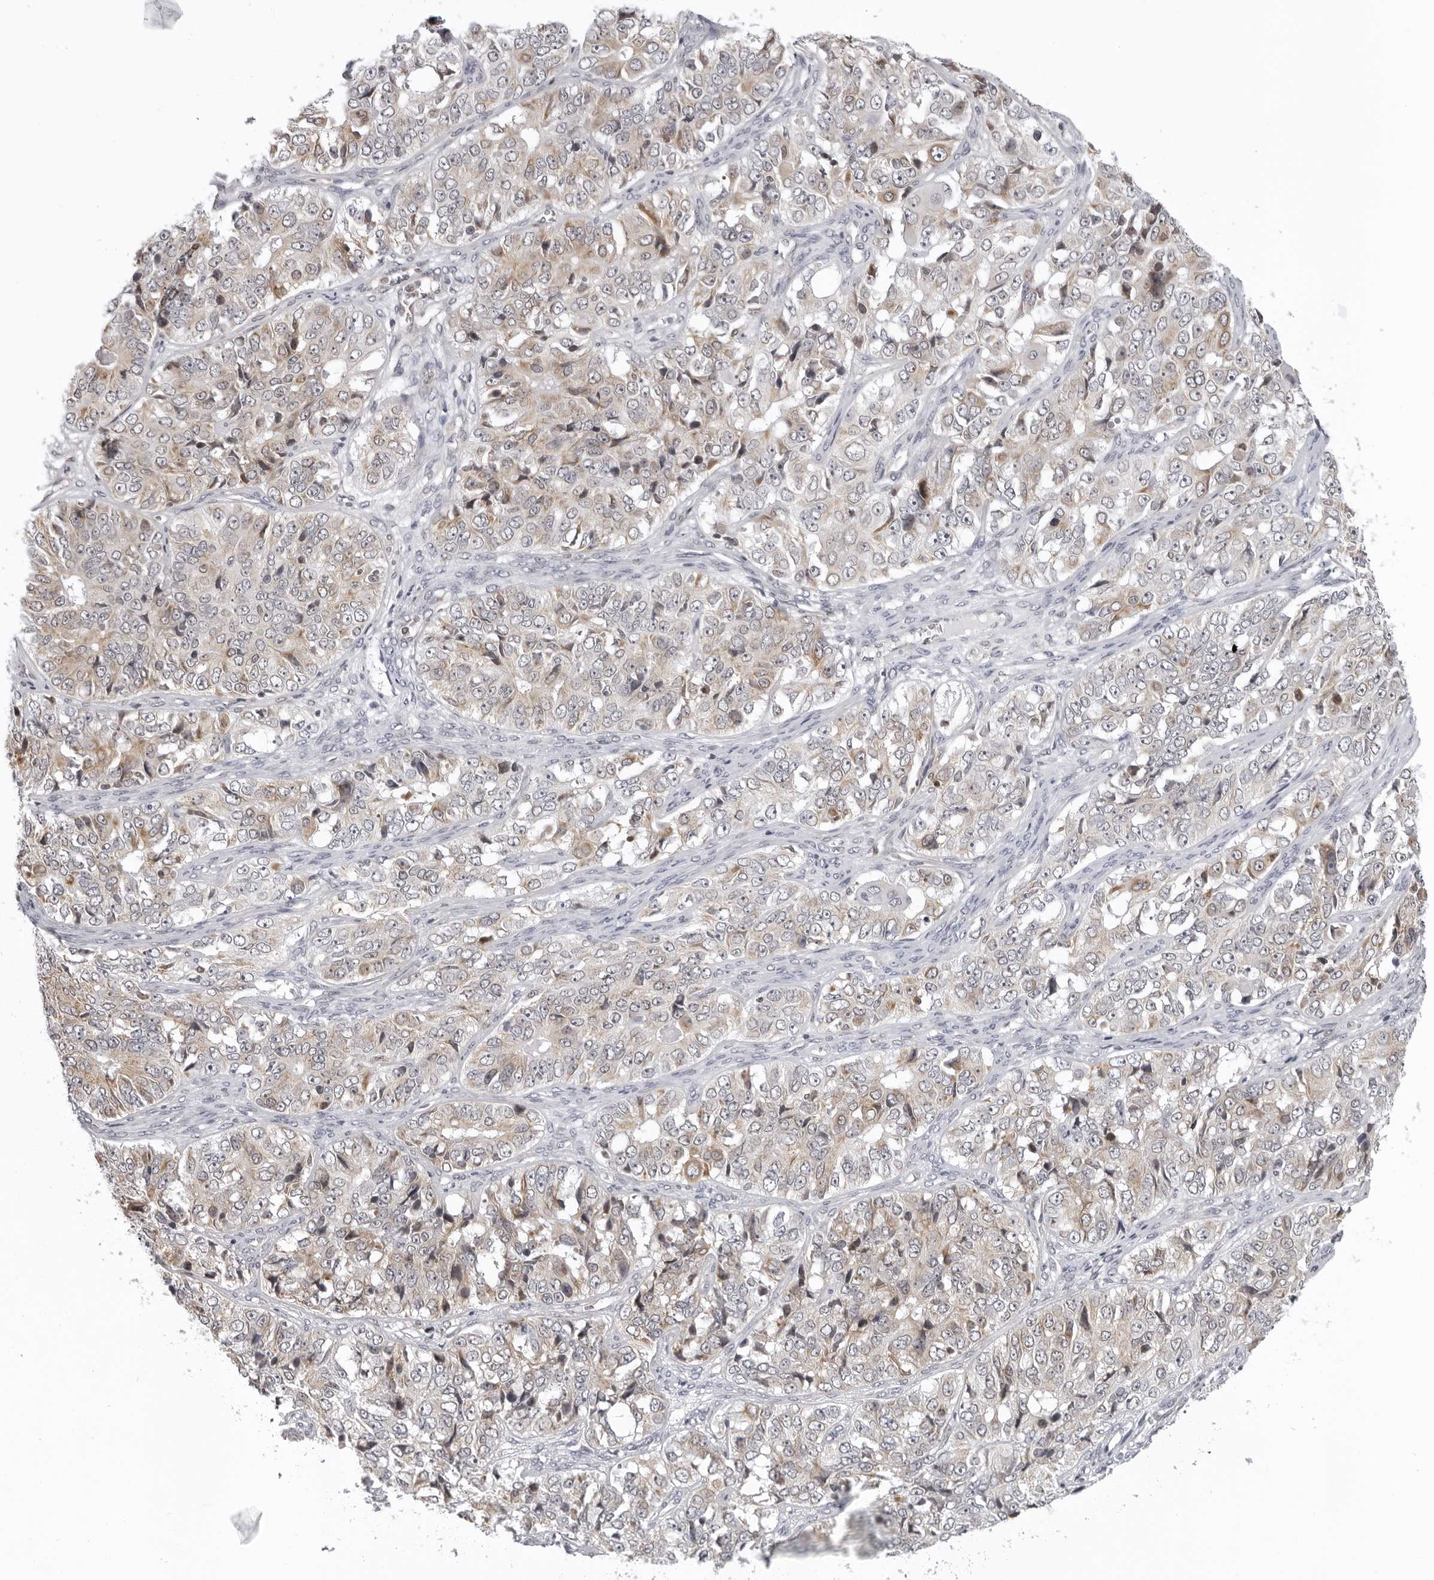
{"staining": {"intensity": "weak", "quantity": "25%-75%", "location": "cytoplasmic/membranous"}, "tissue": "ovarian cancer", "cell_type": "Tumor cells", "image_type": "cancer", "snomed": [{"axis": "morphology", "description": "Carcinoma, endometroid"}, {"axis": "topography", "description": "Ovary"}], "caption": "Immunohistochemical staining of human ovarian cancer reveals low levels of weak cytoplasmic/membranous staining in approximately 25%-75% of tumor cells.", "gene": "MRPS15", "patient": {"sex": "female", "age": 51}}